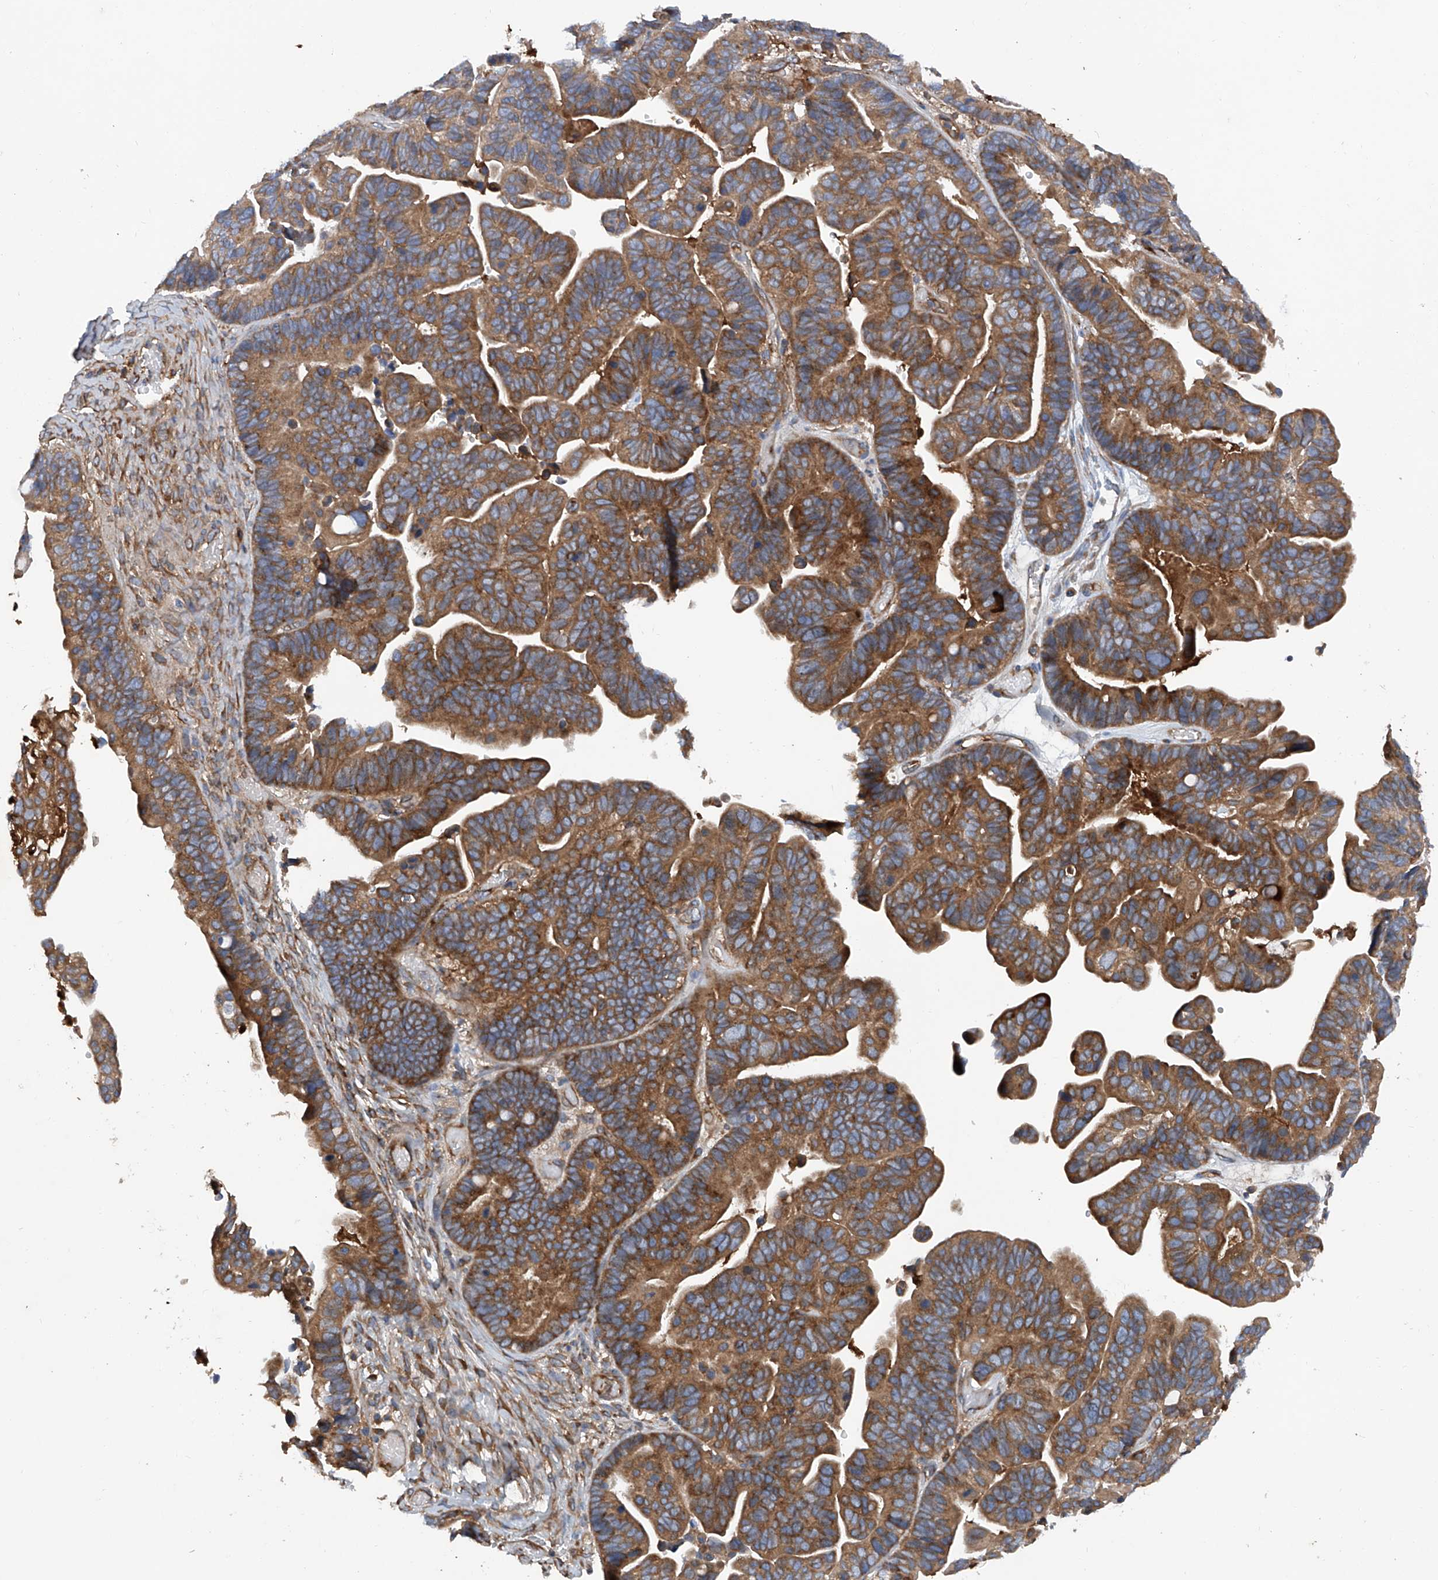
{"staining": {"intensity": "strong", "quantity": ">75%", "location": "cytoplasmic/membranous"}, "tissue": "ovarian cancer", "cell_type": "Tumor cells", "image_type": "cancer", "snomed": [{"axis": "morphology", "description": "Cystadenocarcinoma, serous, NOS"}, {"axis": "topography", "description": "Ovary"}], "caption": "Protein staining shows strong cytoplasmic/membranous positivity in about >75% of tumor cells in serous cystadenocarcinoma (ovarian).", "gene": "ASCC3", "patient": {"sex": "female", "age": 56}}